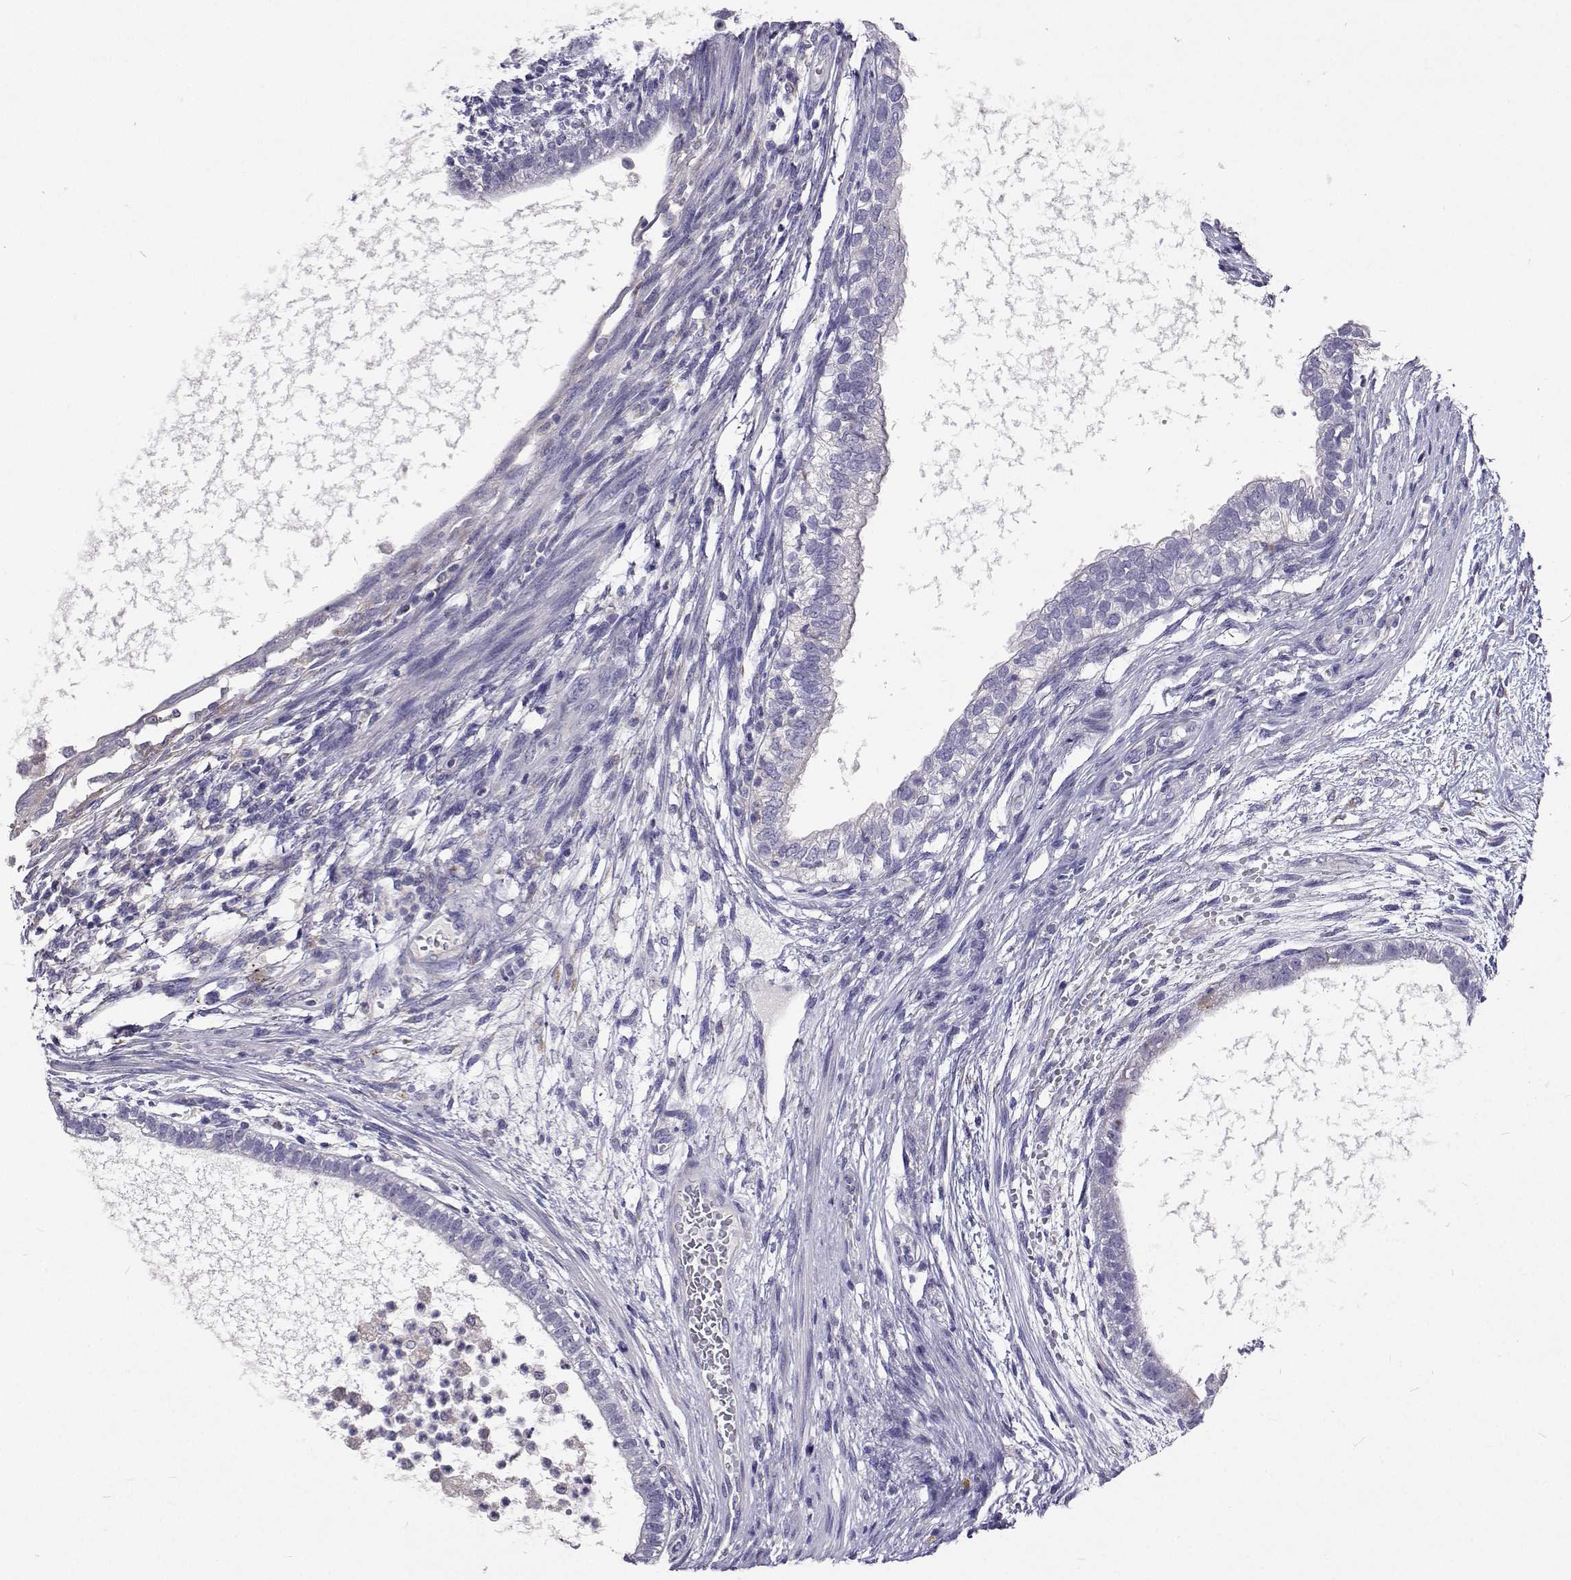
{"staining": {"intensity": "negative", "quantity": "none", "location": "none"}, "tissue": "testis cancer", "cell_type": "Tumor cells", "image_type": "cancer", "snomed": [{"axis": "morphology", "description": "Carcinoma, Embryonal, NOS"}, {"axis": "topography", "description": "Testis"}], "caption": "This is a micrograph of immunohistochemistry staining of testis embryonal carcinoma, which shows no positivity in tumor cells.", "gene": "LHFPL7", "patient": {"sex": "male", "age": 26}}